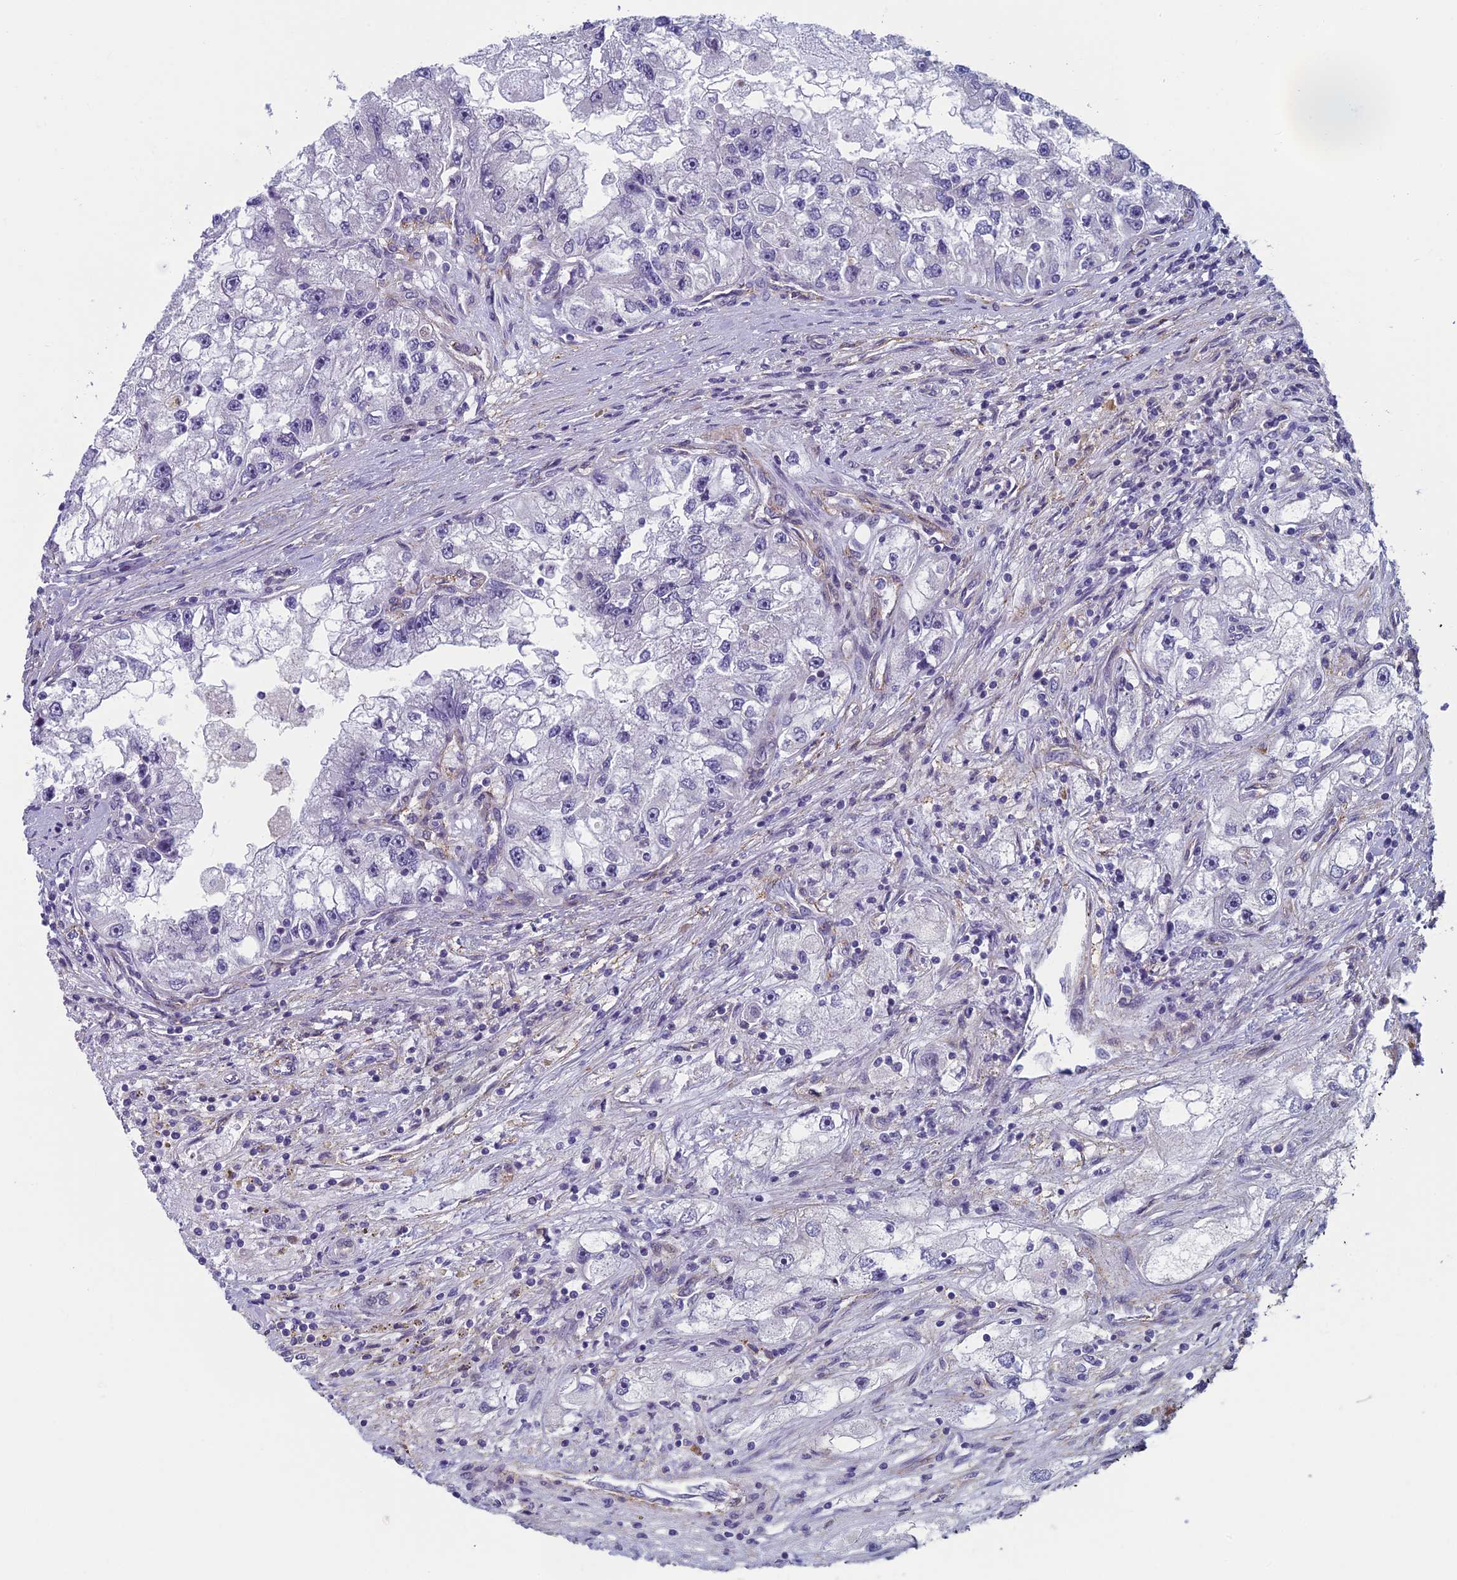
{"staining": {"intensity": "negative", "quantity": "none", "location": "none"}, "tissue": "renal cancer", "cell_type": "Tumor cells", "image_type": "cancer", "snomed": [{"axis": "morphology", "description": "Adenocarcinoma, NOS"}, {"axis": "topography", "description": "Kidney"}], "caption": "An IHC photomicrograph of adenocarcinoma (renal) is shown. There is no staining in tumor cells of adenocarcinoma (renal).", "gene": "CNEP1R1", "patient": {"sex": "male", "age": 63}}